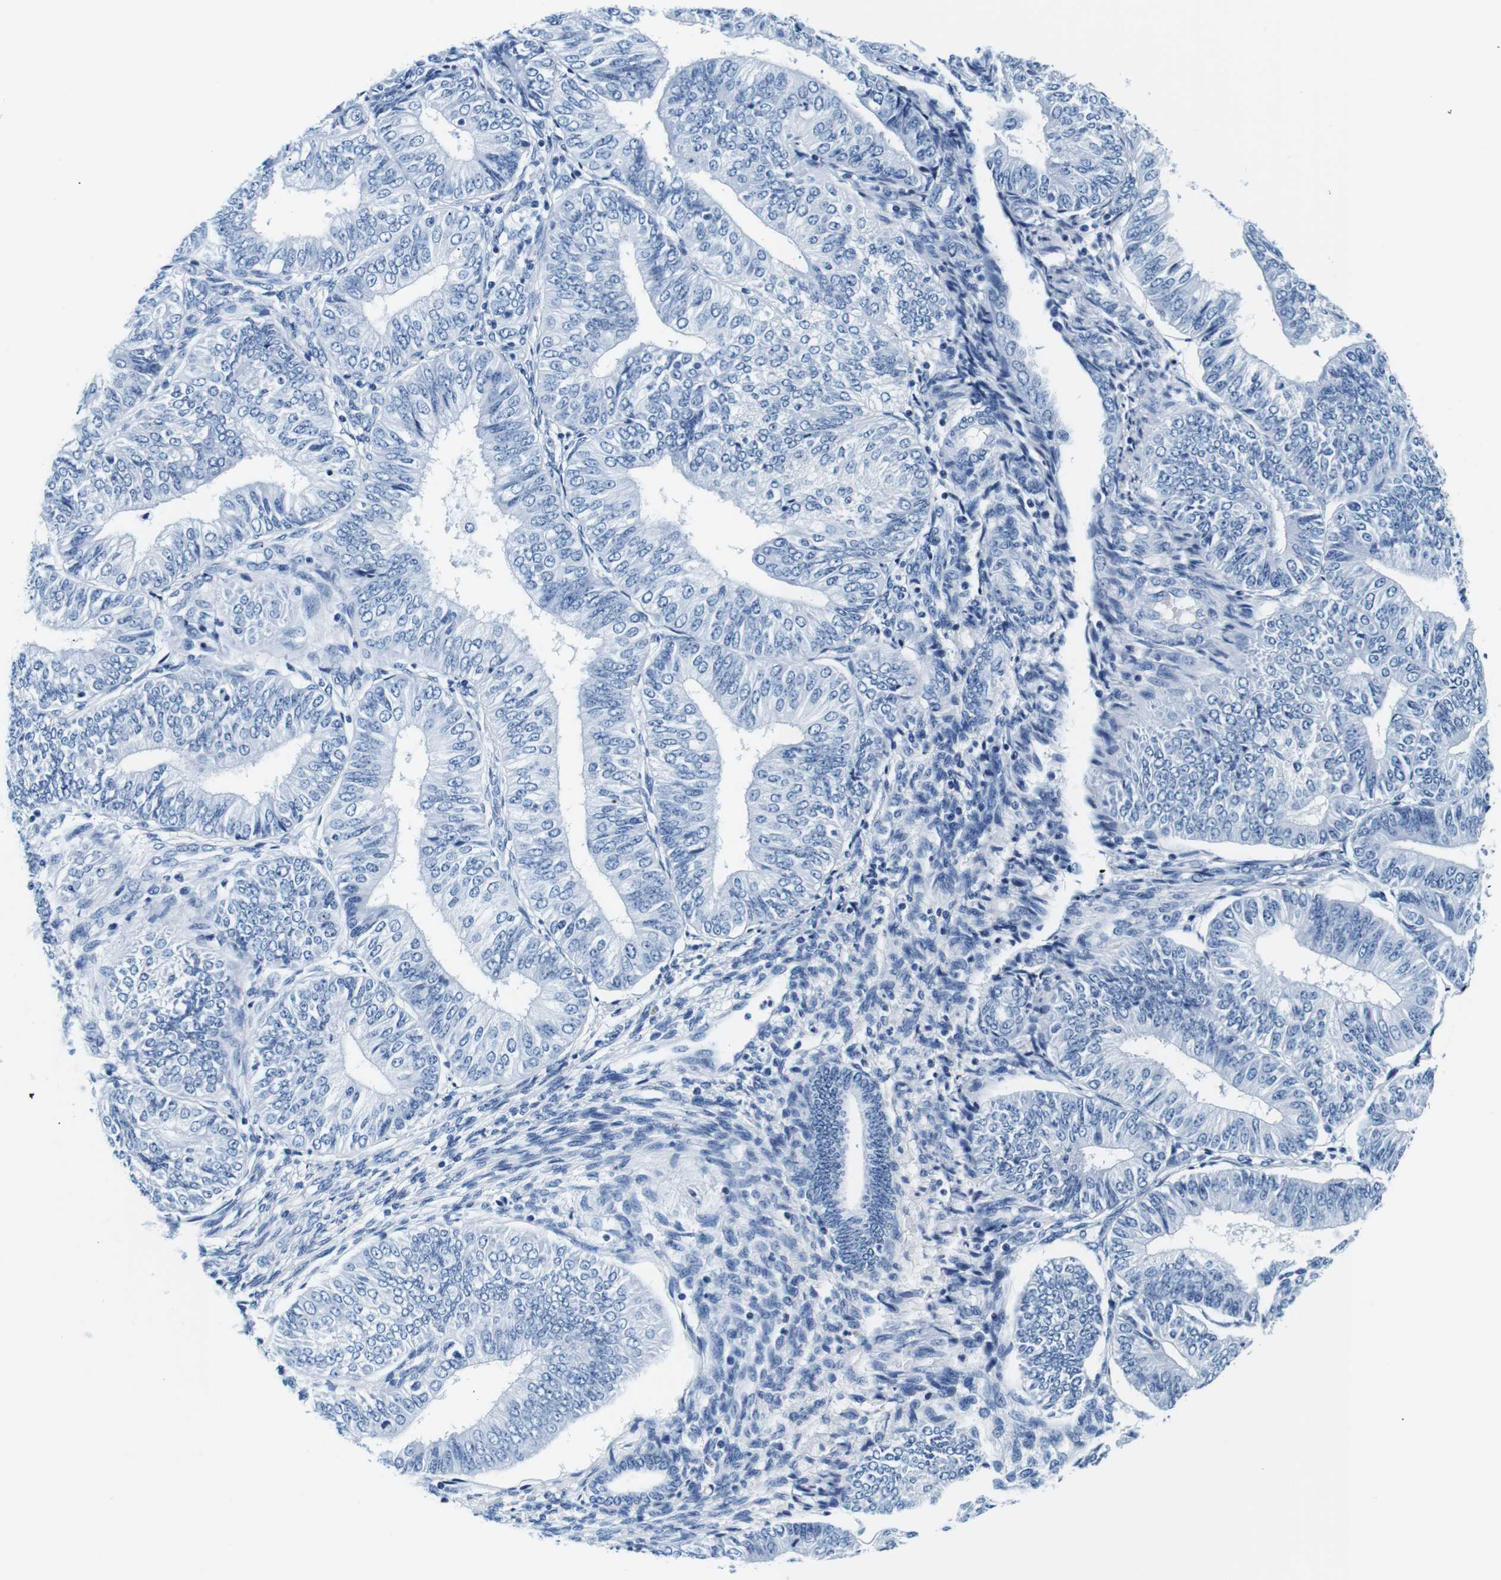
{"staining": {"intensity": "negative", "quantity": "none", "location": "none"}, "tissue": "endometrial cancer", "cell_type": "Tumor cells", "image_type": "cancer", "snomed": [{"axis": "morphology", "description": "Adenocarcinoma, NOS"}, {"axis": "topography", "description": "Endometrium"}], "caption": "High magnification brightfield microscopy of endometrial cancer stained with DAB (3,3'-diaminobenzidine) (brown) and counterstained with hematoxylin (blue): tumor cells show no significant staining.", "gene": "ELANE", "patient": {"sex": "female", "age": 58}}